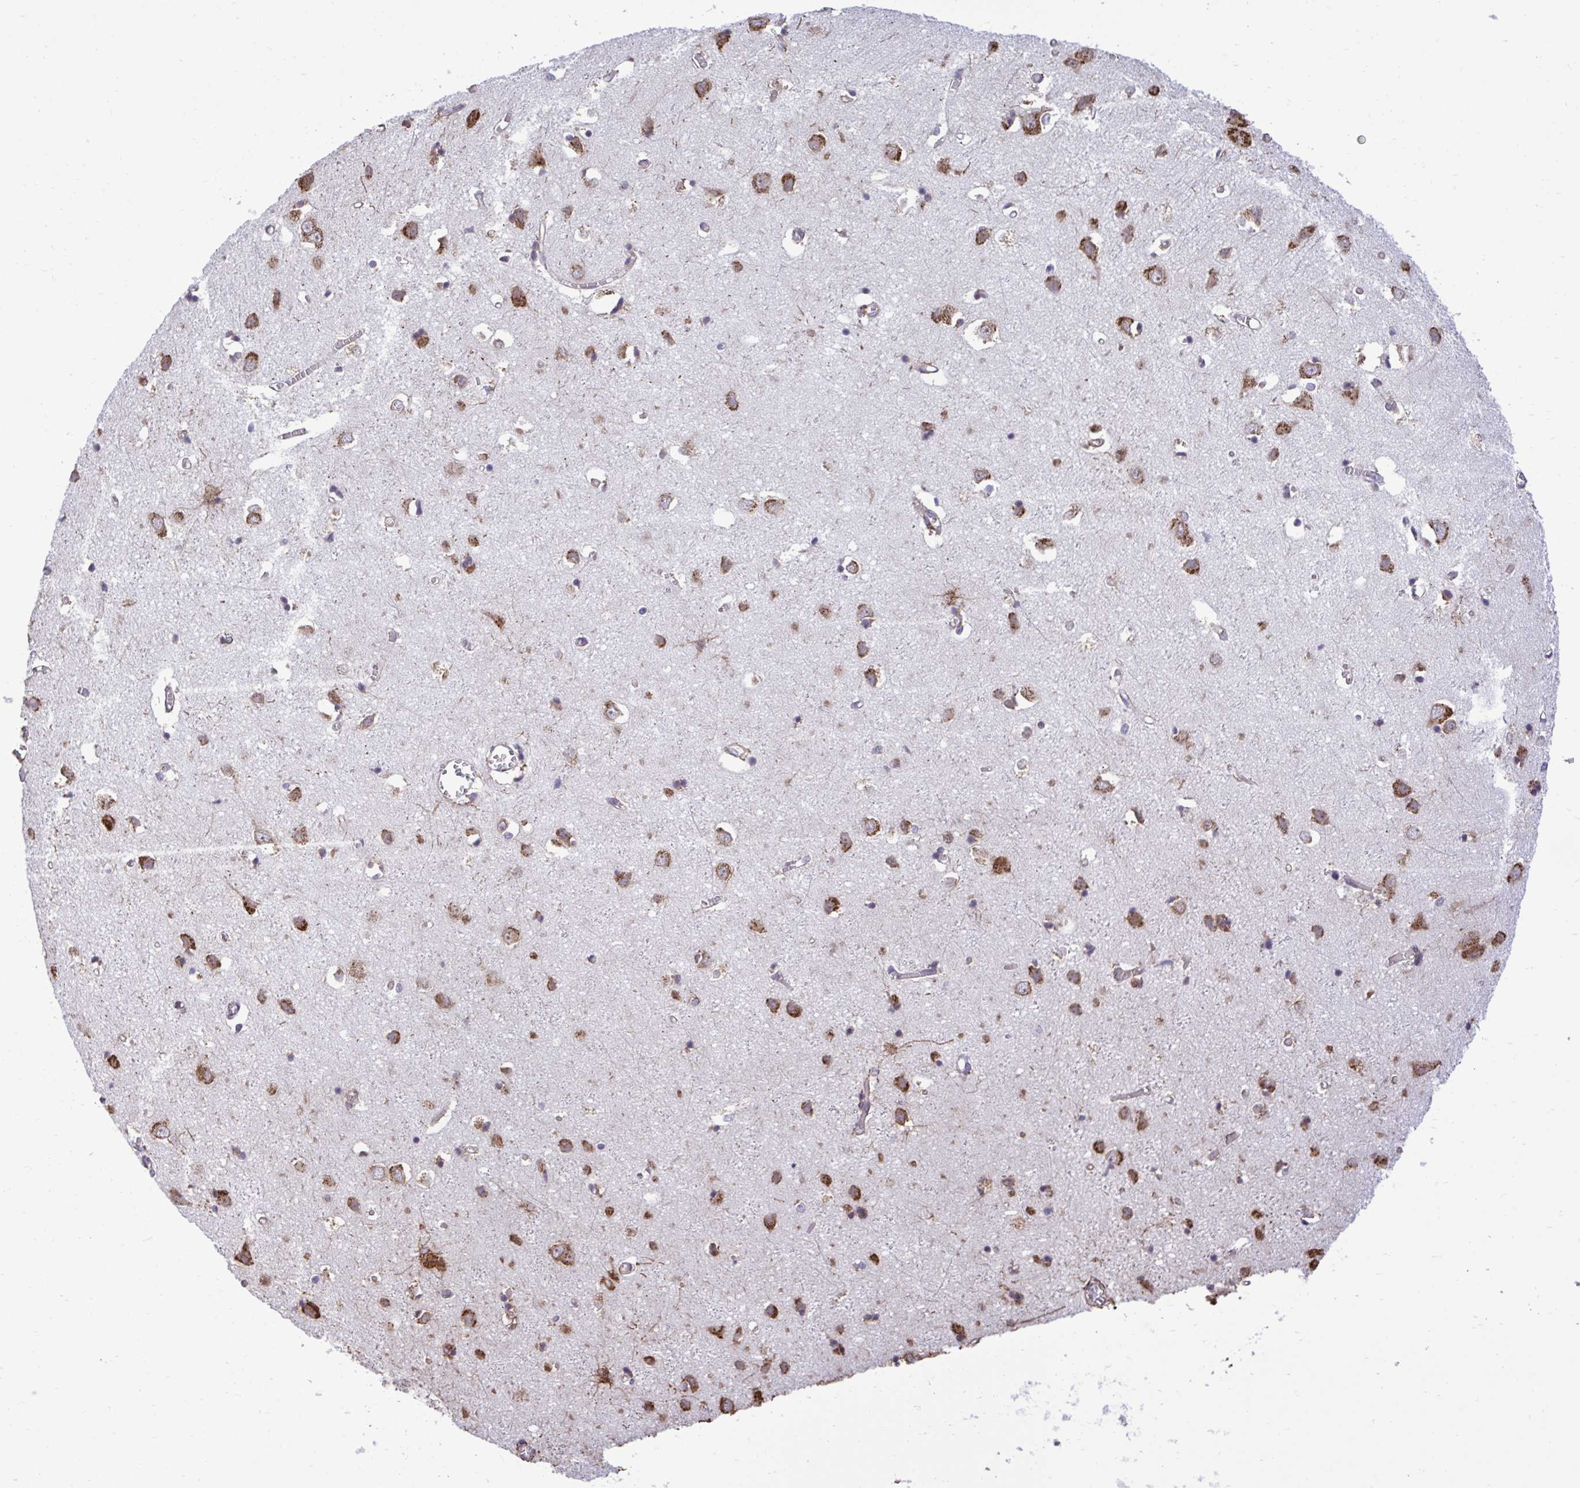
{"staining": {"intensity": "moderate", "quantity": "<25%", "location": "cytoplasmic/membranous"}, "tissue": "cerebral cortex", "cell_type": "Endothelial cells", "image_type": "normal", "snomed": [{"axis": "morphology", "description": "Normal tissue, NOS"}, {"axis": "topography", "description": "Cerebral cortex"}], "caption": "Moderate cytoplasmic/membranous expression for a protein is seen in about <25% of endothelial cells of normal cerebral cortex using IHC.", "gene": "RPS15", "patient": {"sex": "male", "age": 70}}